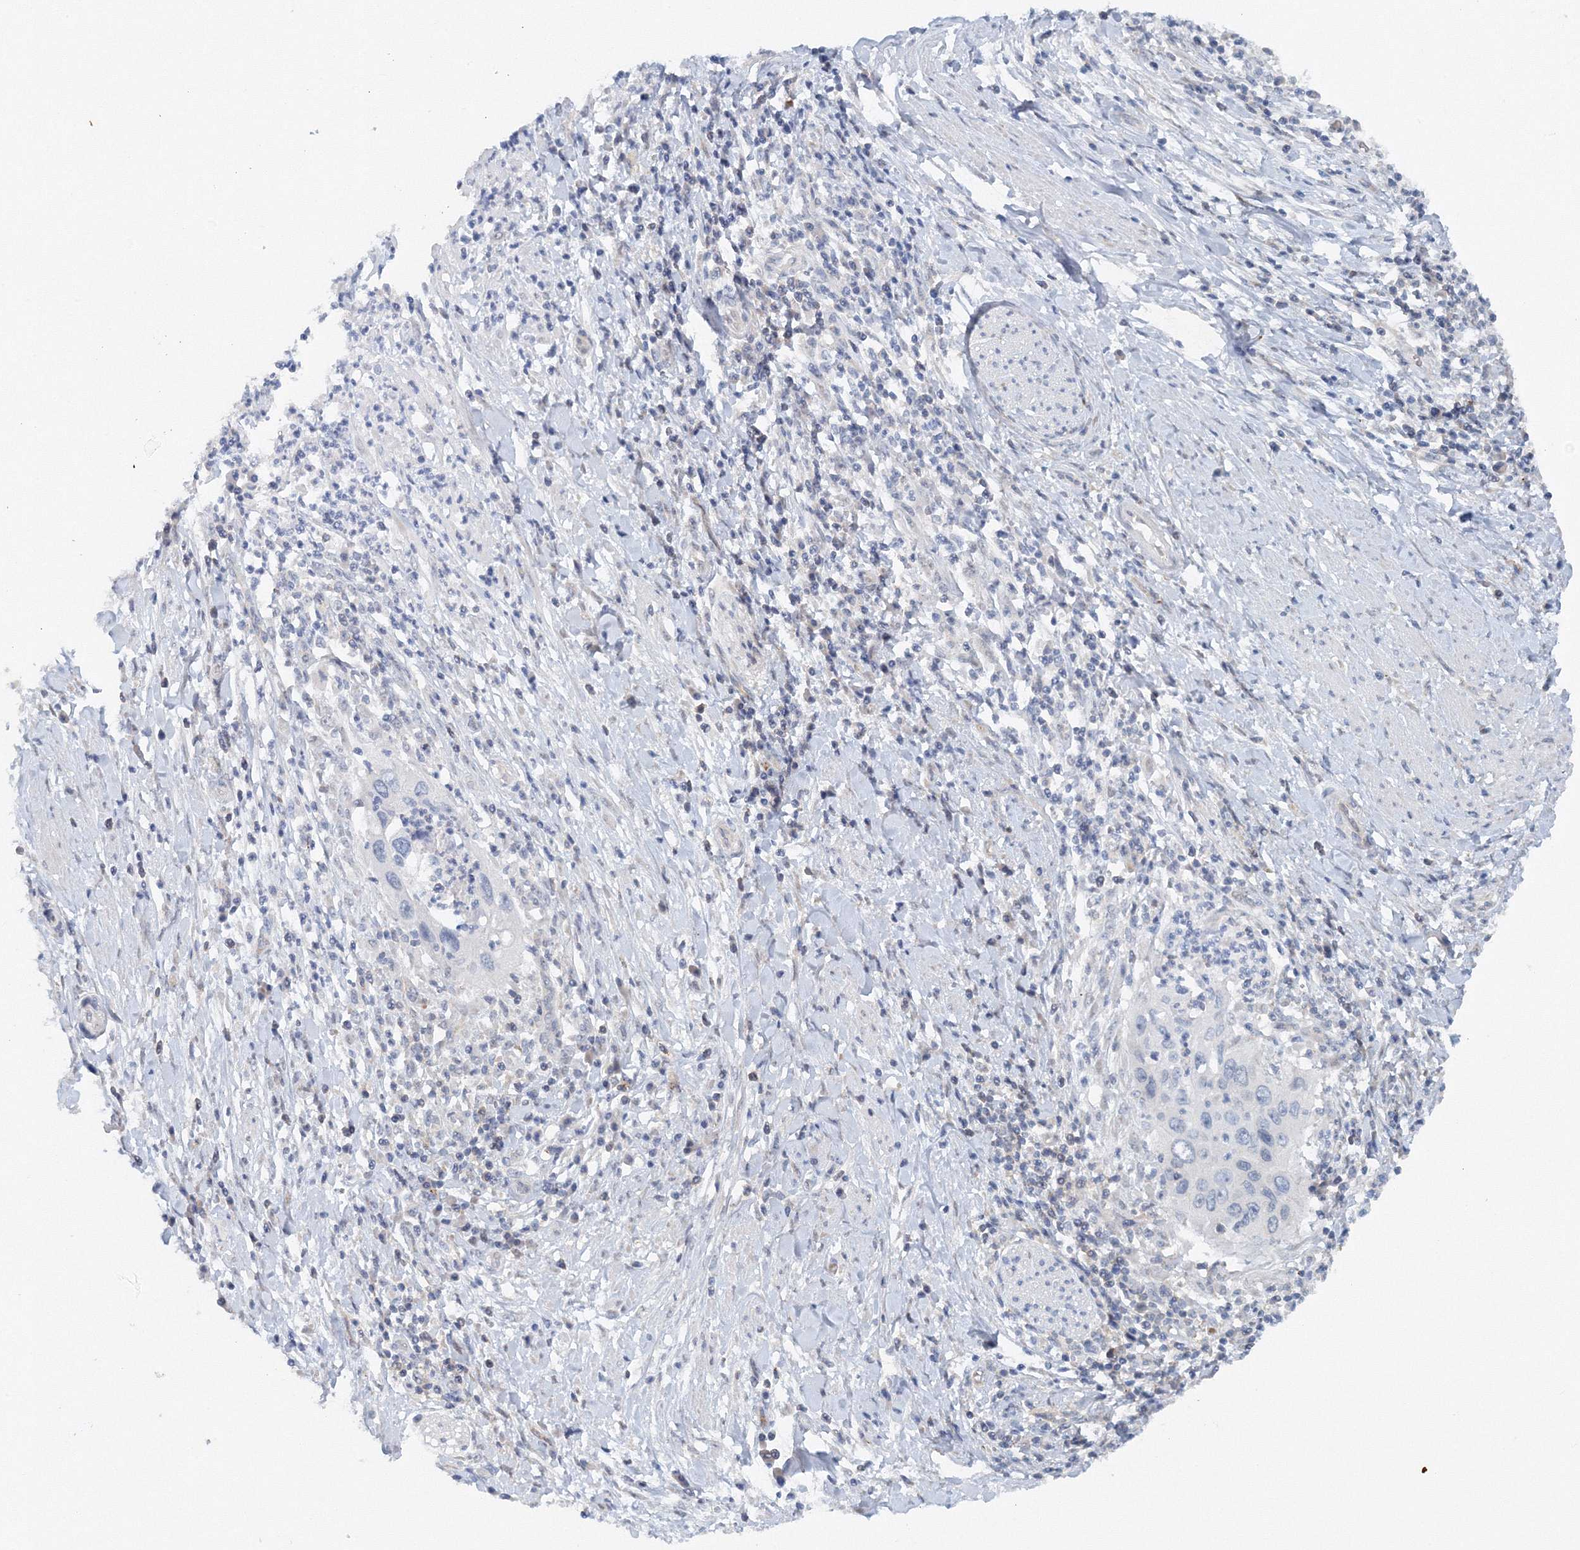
{"staining": {"intensity": "negative", "quantity": "none", "location": "none"}, "tissue": "cervical cancer", "cell_type": "Tumor cells", "image_type": "cancer", "snomed": [{"axis": "morphology", "description": "Squamous cell carcinoma, NOS"}, {"axis": "topography", "description": "Cervix"}], "caption": "The micrograph displays no staining of tumor cells in cervical squamous cell carcinoma.", "gene": "SH3BP5", "patient": {"sex": "female", "age": 38}}